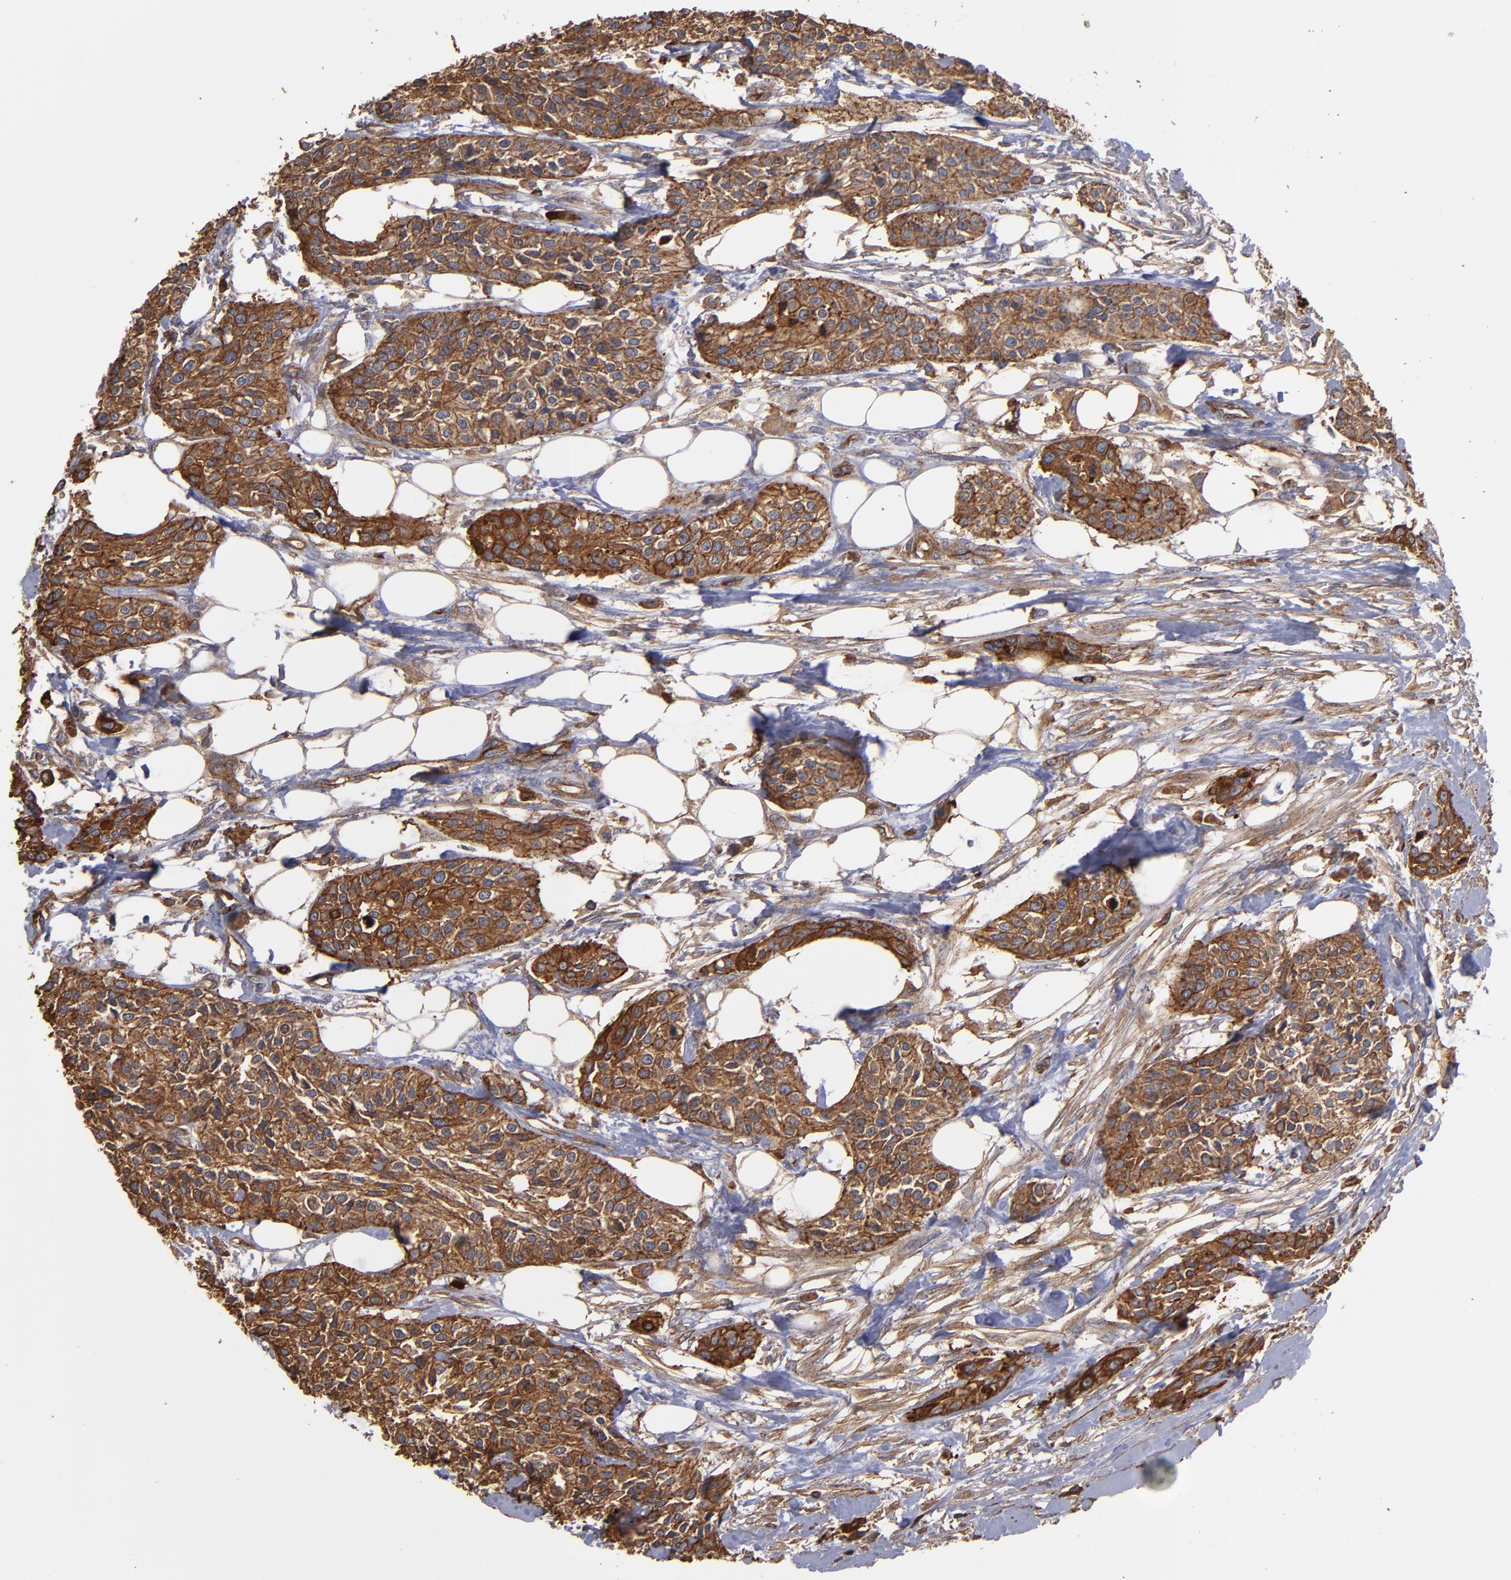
{"staining": {"intensity": "moderate", "quantity": ">75%", "location": "cytoplasmic/membranous"}, "tissue": "urothelial cancer", "cell_type": "Tumor cells", "image_type": "cancer", "snomed": [{"axis": "morphology", "description": "Urothelial carcinoma, High grade"}, {"axis": "topography", "description": "Urinary bladder"}], "caption": "A photomicrograph of human high-grade urothelial carcinoma stained for a protein shows moderate cytoplasmic/membranous brown staining in tumor cells.", "gene": "ACTN4", "patient": {"sex": "male", "age": 56}}